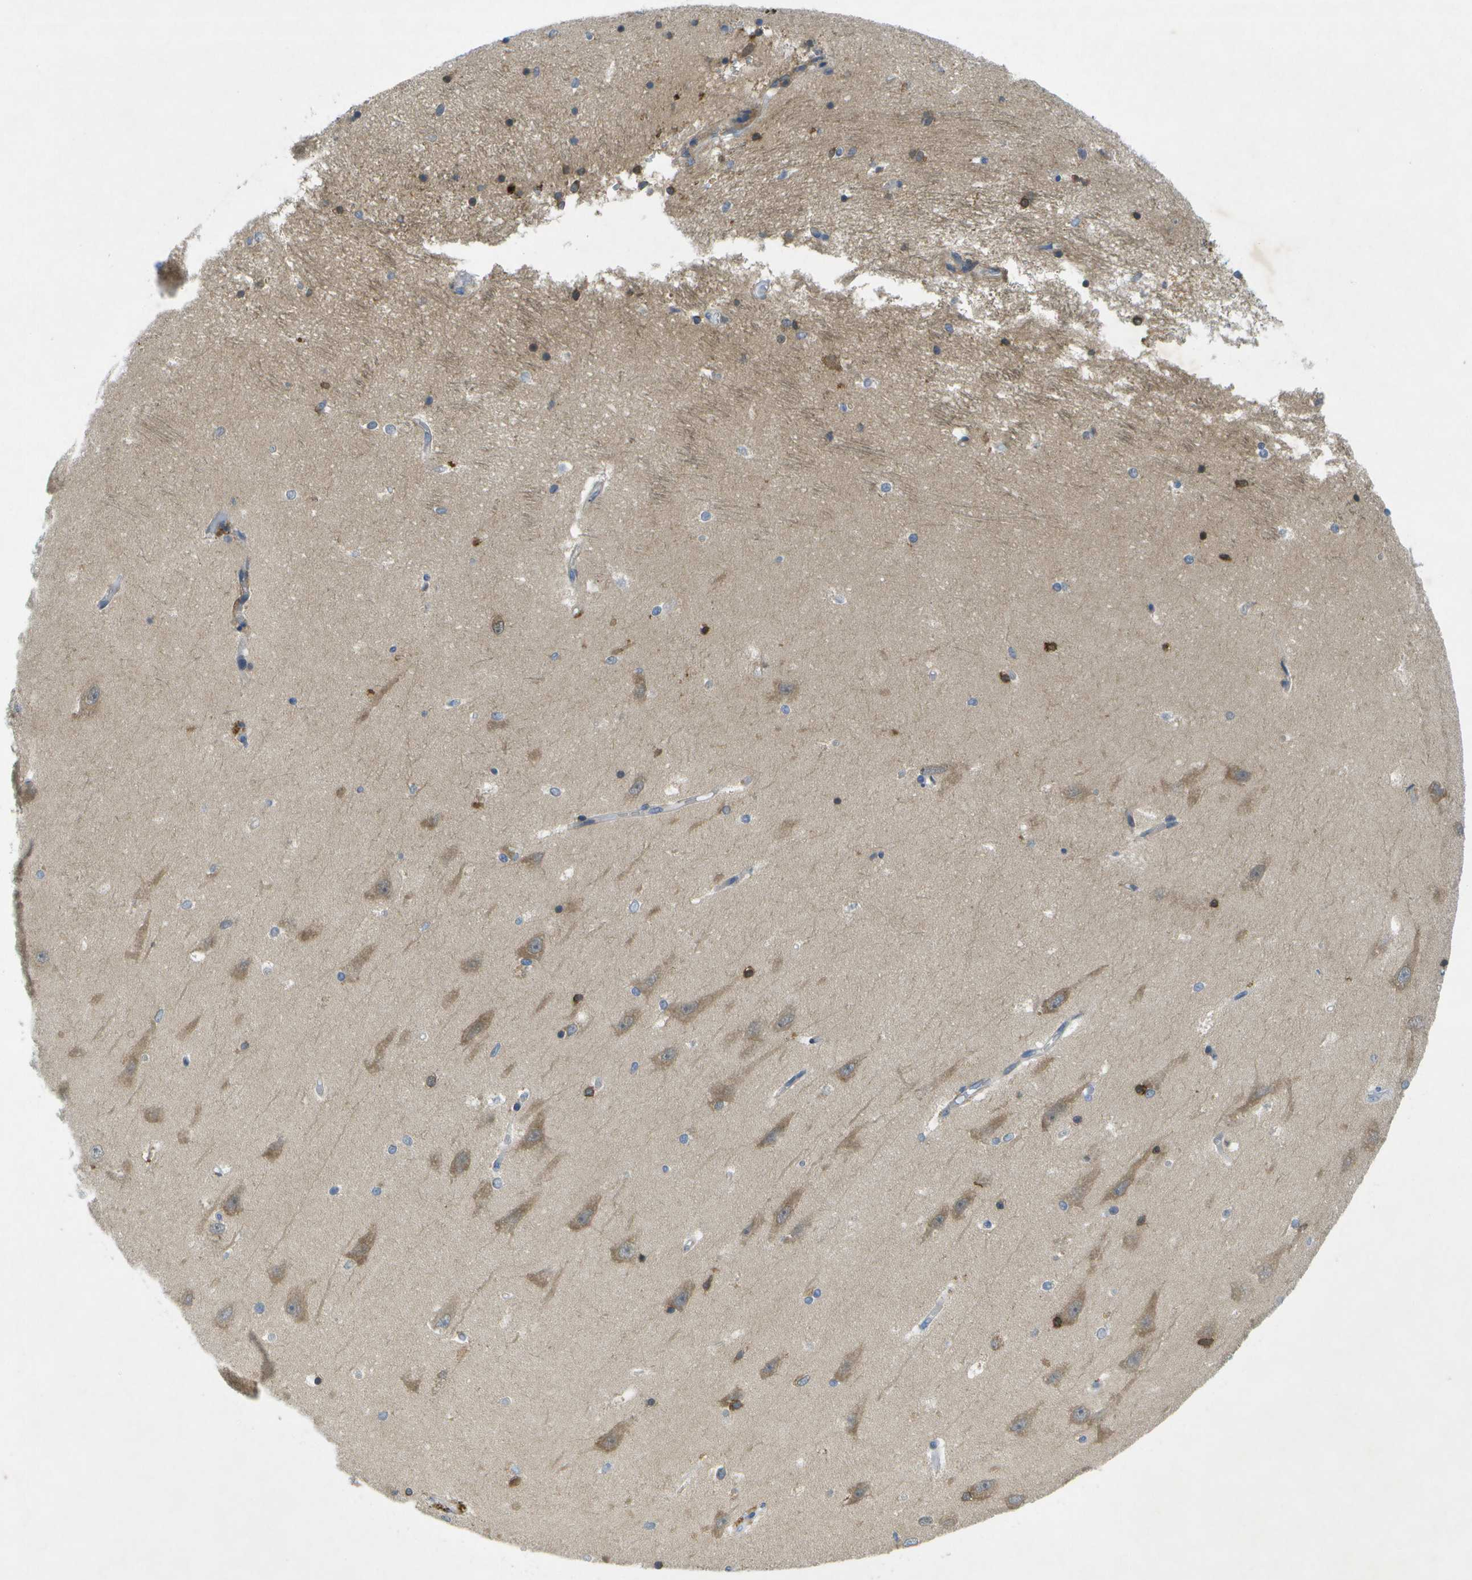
{"staining": {"intensity": "weak", "quantity": "<25%", "location": "cytoplasmic/membranous"}, "tissue": "hippocampus", "cell_type": "Glial cells", "image_type": "normal", "snomed": [{"axis": "morphology", "description": "Normal tissue, NOS"}, {"axis": "topography", "description": "Hippocampus"}], "caption": "There is no significant positivity in glial cells of hippocampus. The staining is performed using DAB (3,3'-diaminobenzidine) brown chromogen with nuclei counter-stained in using hematoxylin.", "gene": "WNK2", "patient": {"sex": "male", "age": 45}}